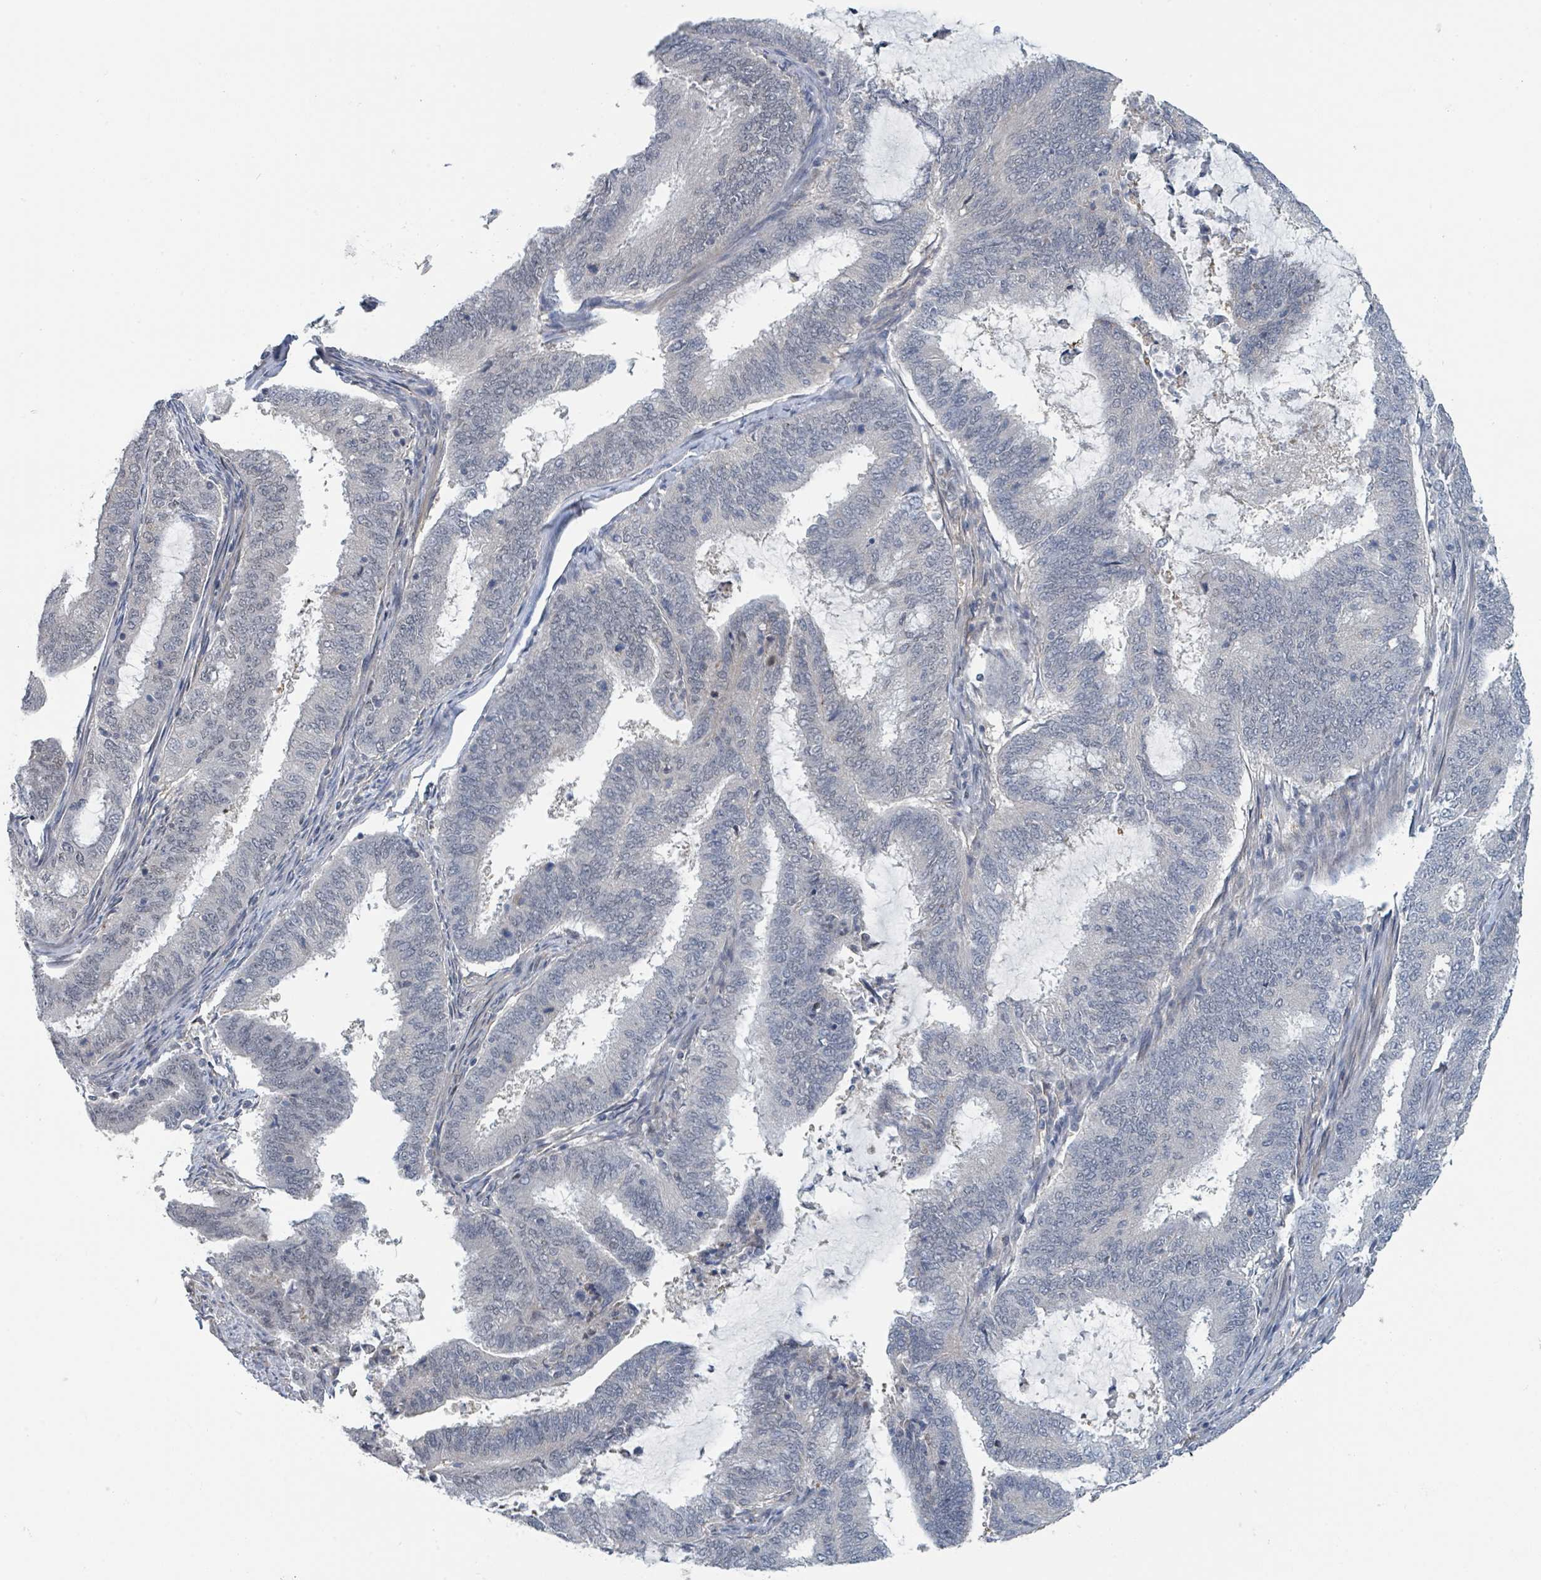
{"staining": {"intensity": "negative", "quantity": "none", "location": "none"}, "tissue": "endometrial cancer", "cell_type": "Tumor cells", "image_type": "cancer", "snomed": [{"axis": "morphology", "description": "Adenocarcinoma, NOS"}, {"axis": "topography", "description": "Endometrium"}], "caption": "Immunohistochemistry (IHC) image of adenocarcinoma (endometrial) stained for a protein (brown), which displays no positivity in tumor cells.", "gene": "ANKRD55", "patient": {"sex": "female", "age": 51}}